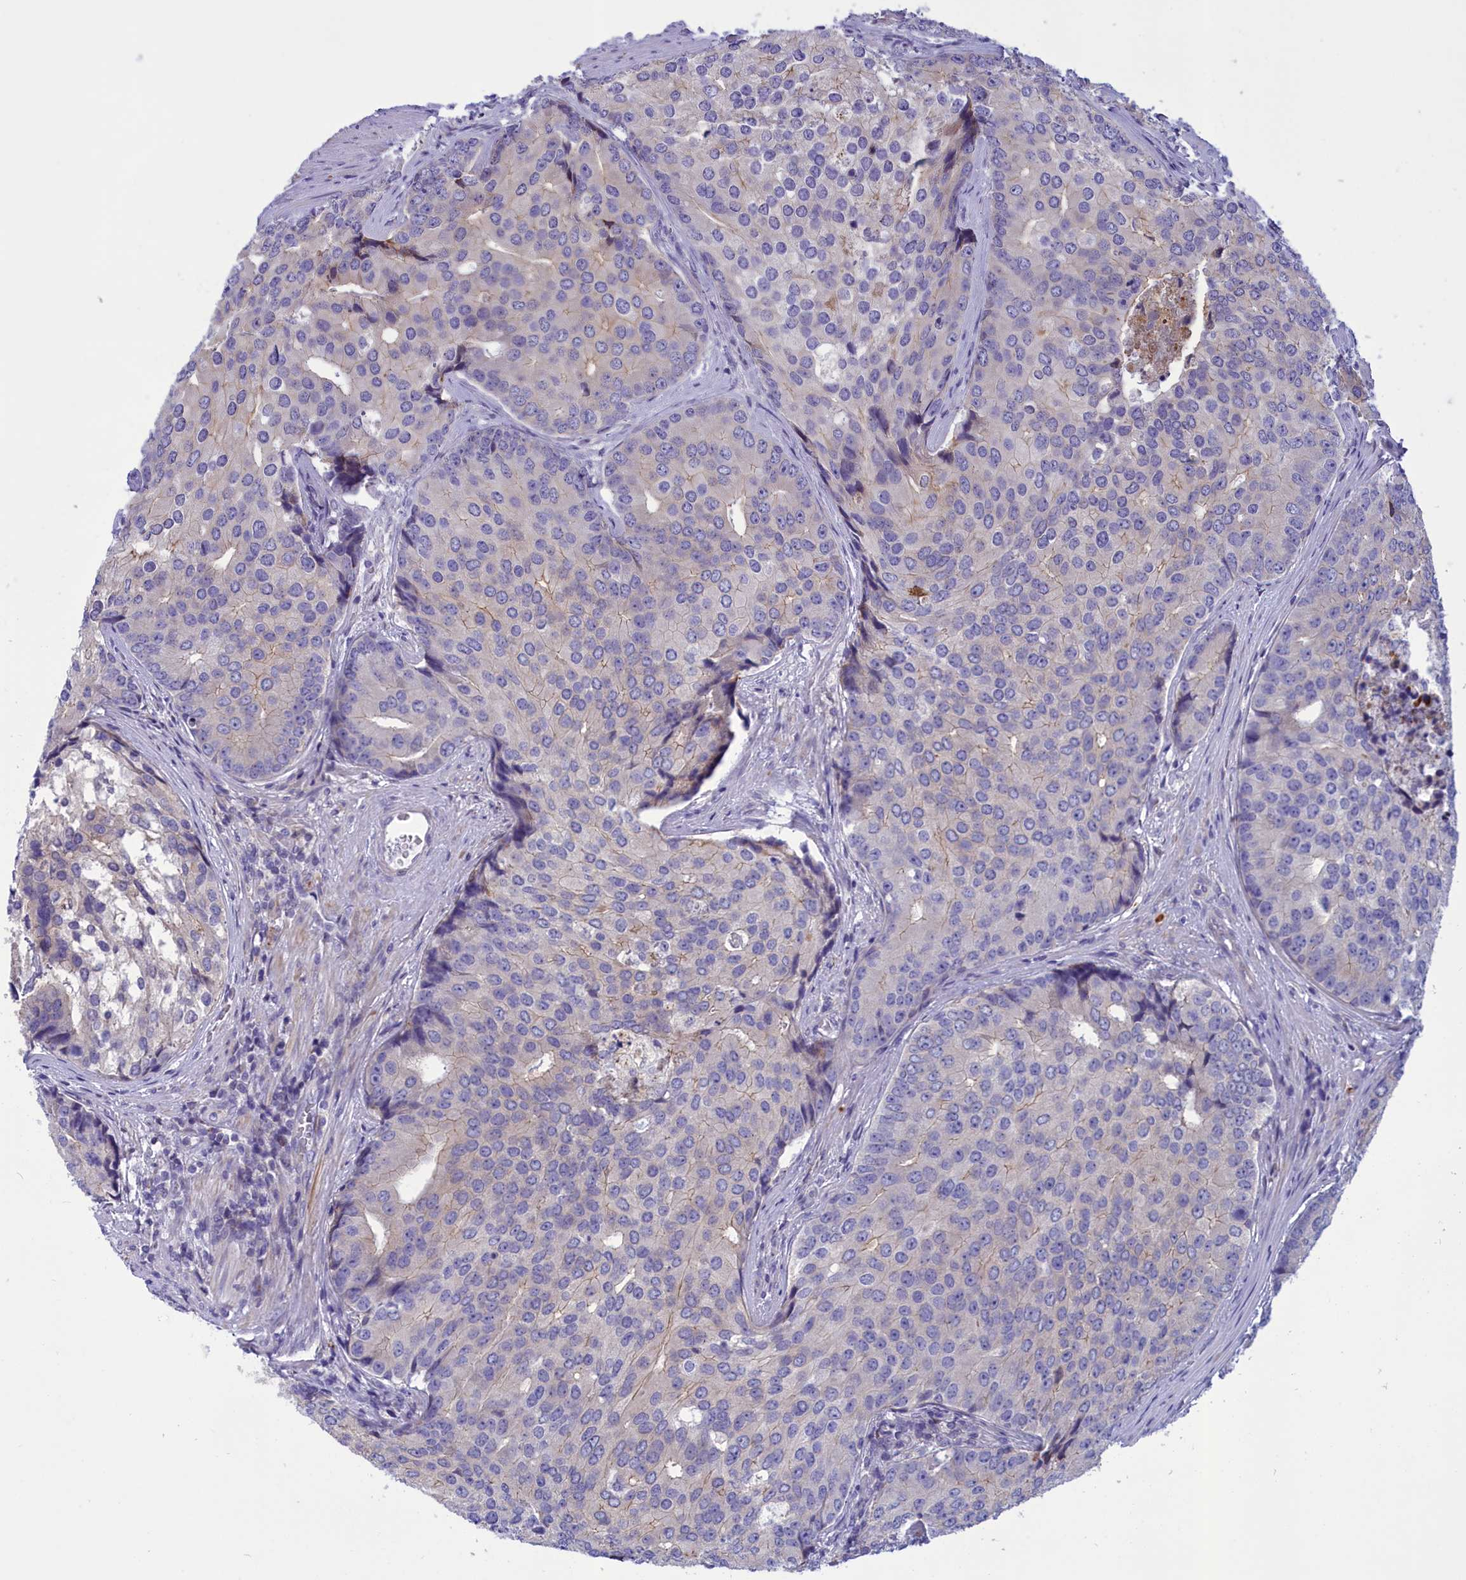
{"staining": {"intensity": "weak", "quantity": "<25%", "location": "cytoplasmic/membranous"}, "tissue": "prostate cancer", "cell_type": "Tumor cells", "image_type": "cancer", "snomed": [{"axis": "morphology", "description": "Adenocarcinoma, High grade"}, {"axis": "topography", "description": "Prostate"}], "caption": "Human prostate adenocarcinoma (high-grade) stained for a protein using IHC displays no positivity in tumor cells.", "gene": "CORO2A", "patient": {"sex": "male", "age": 62}}